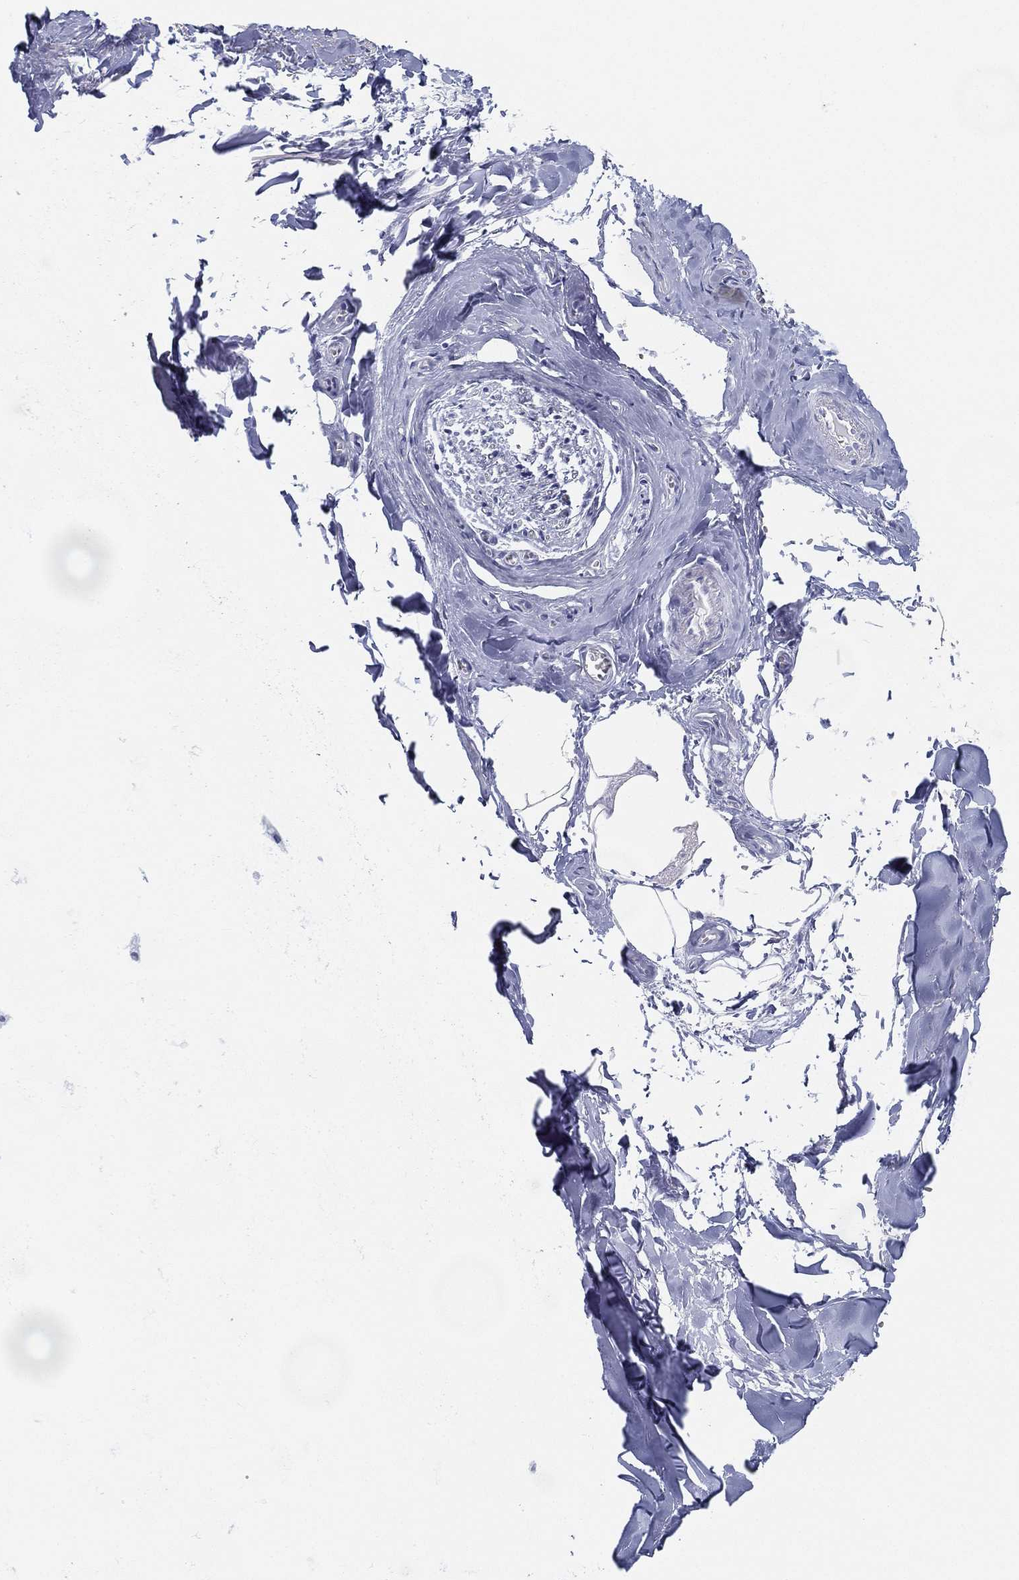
{"staining": {"intensity": "negative", "quantity": "none", "location": "none"}, "tissue": "soft tissue", "cell_type": "Fibroblasts", "image_type": "normal", "snomed": [{"axis": "morphology", "description": "Normal tissue, NOS"}, {"axis": "morphology", "description": "Squamous cell carcinoma, NOS"}, {"axis": "topography", "description": "Cartilage tissue"}, {"axis": "topography", "description": "Lung"}], "caption": "Human soft tissue stained for a protein using immunohistochemistry displays no expression in fibroblasts.", "gene": "GPR61", "patient": {"sex": "male", "age": 66}}